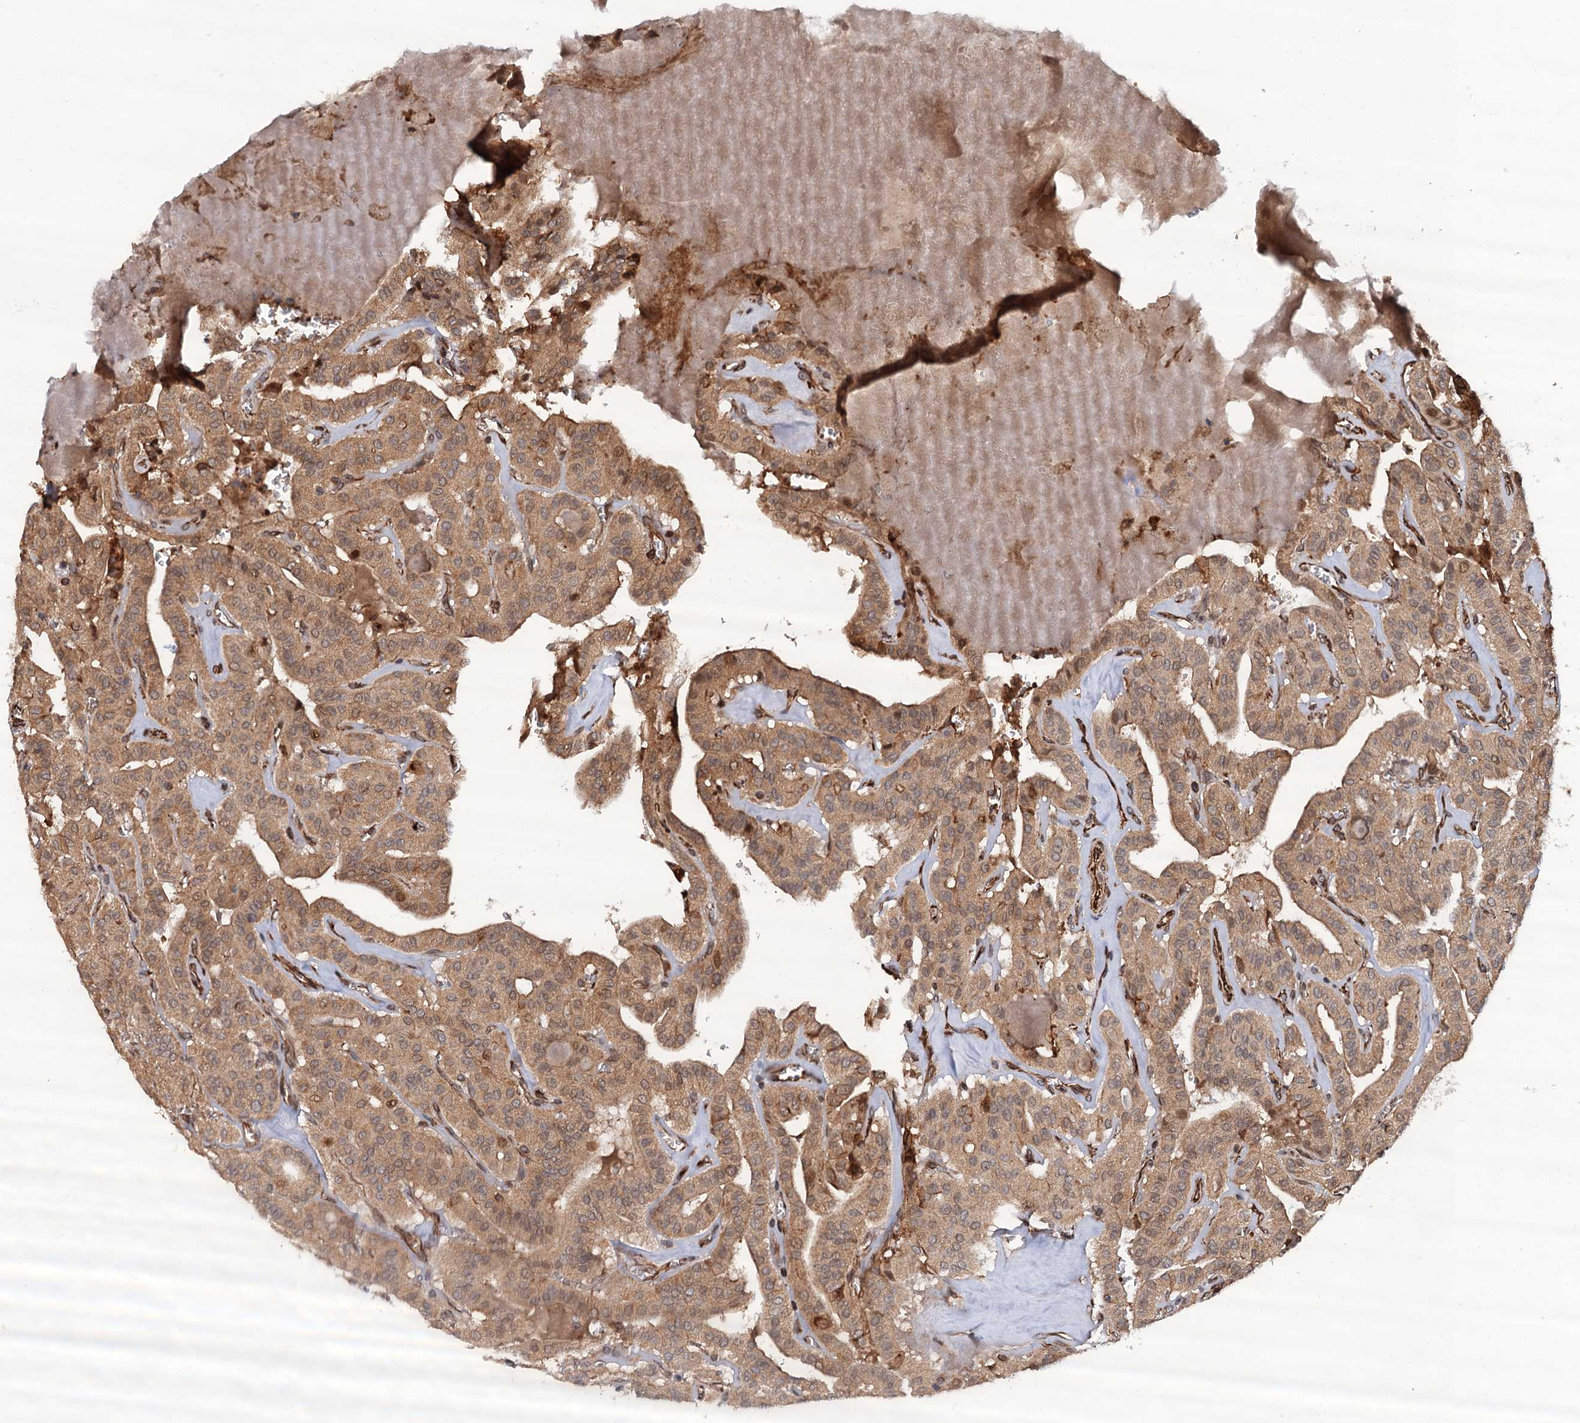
{"staining": {"intensity": "moderate", "quantity": ">75%", "location": "cytoplasmic/membranous,nuclear"}, "tissue": "thyroid cancer", "cell_type": "Tumor cells", "image_type": "cancer", "snomed": [{"axis": "morphology", "description": "Papillary adenocarcinoma, NOS"}, {"axis": "topography", "description": "Thyroid gland"}], "caption": "Immunohistochemical staining of human thyroid papillary adenocarcinoma displays medium levels of moderate cytoplasmic/membranous and nuclear protein expression in approximately >75% of tumor cells. (IHC, brightfield microscopy, high magnification).", "gene": "FSIP1", "patient": {"sex": "male", "age": 52}}